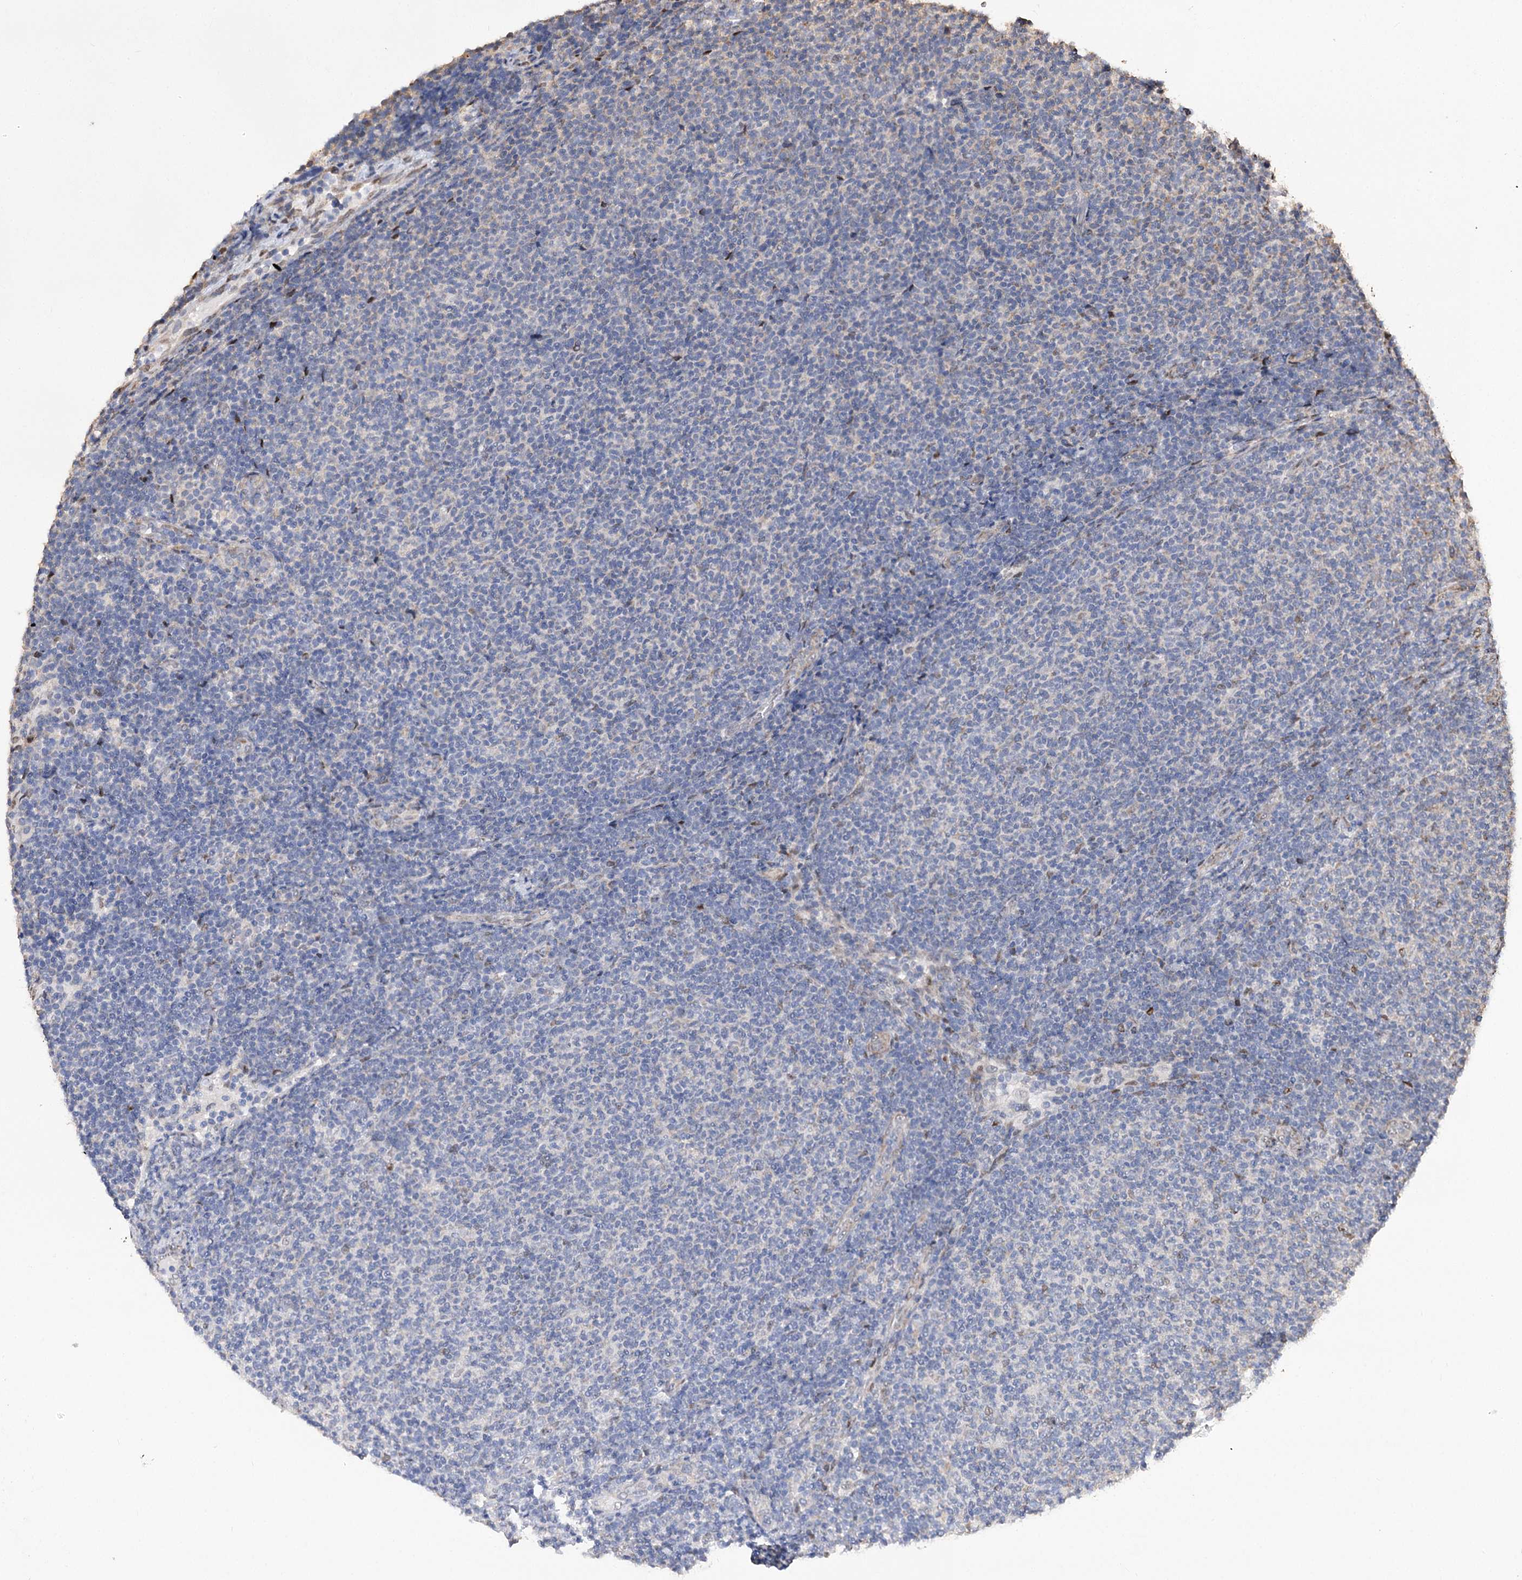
{"staining": {"intensity": "negative", "quantity": "none", "location": "none"}, "tissue": "lymphoma", "cell_type": "Tumor cells", "image_type": "cancer", "snomed": [{"axis": "morphology", "description": "Malignant lymphoma, non-Hodgkin's type, Low grade"}, {"axis": "topography", "description": "Lymph node"}], "caption": "Immunohistochemistry histopathology image of neoplastic tissue: human malignant lymphoma, non-Hodgkin's type (low-grade) stained with DAB (3,3'-diaminobenzidine) shows no significant protein staining in tumor cells. The staining was performed using DAB to visualize the protein expression in brown, while the nuclei were stained in blue with hematoxylin (Magnification: 20x).", "gene": "NFU1", "patient": {"sex": "male", "age": 66}}